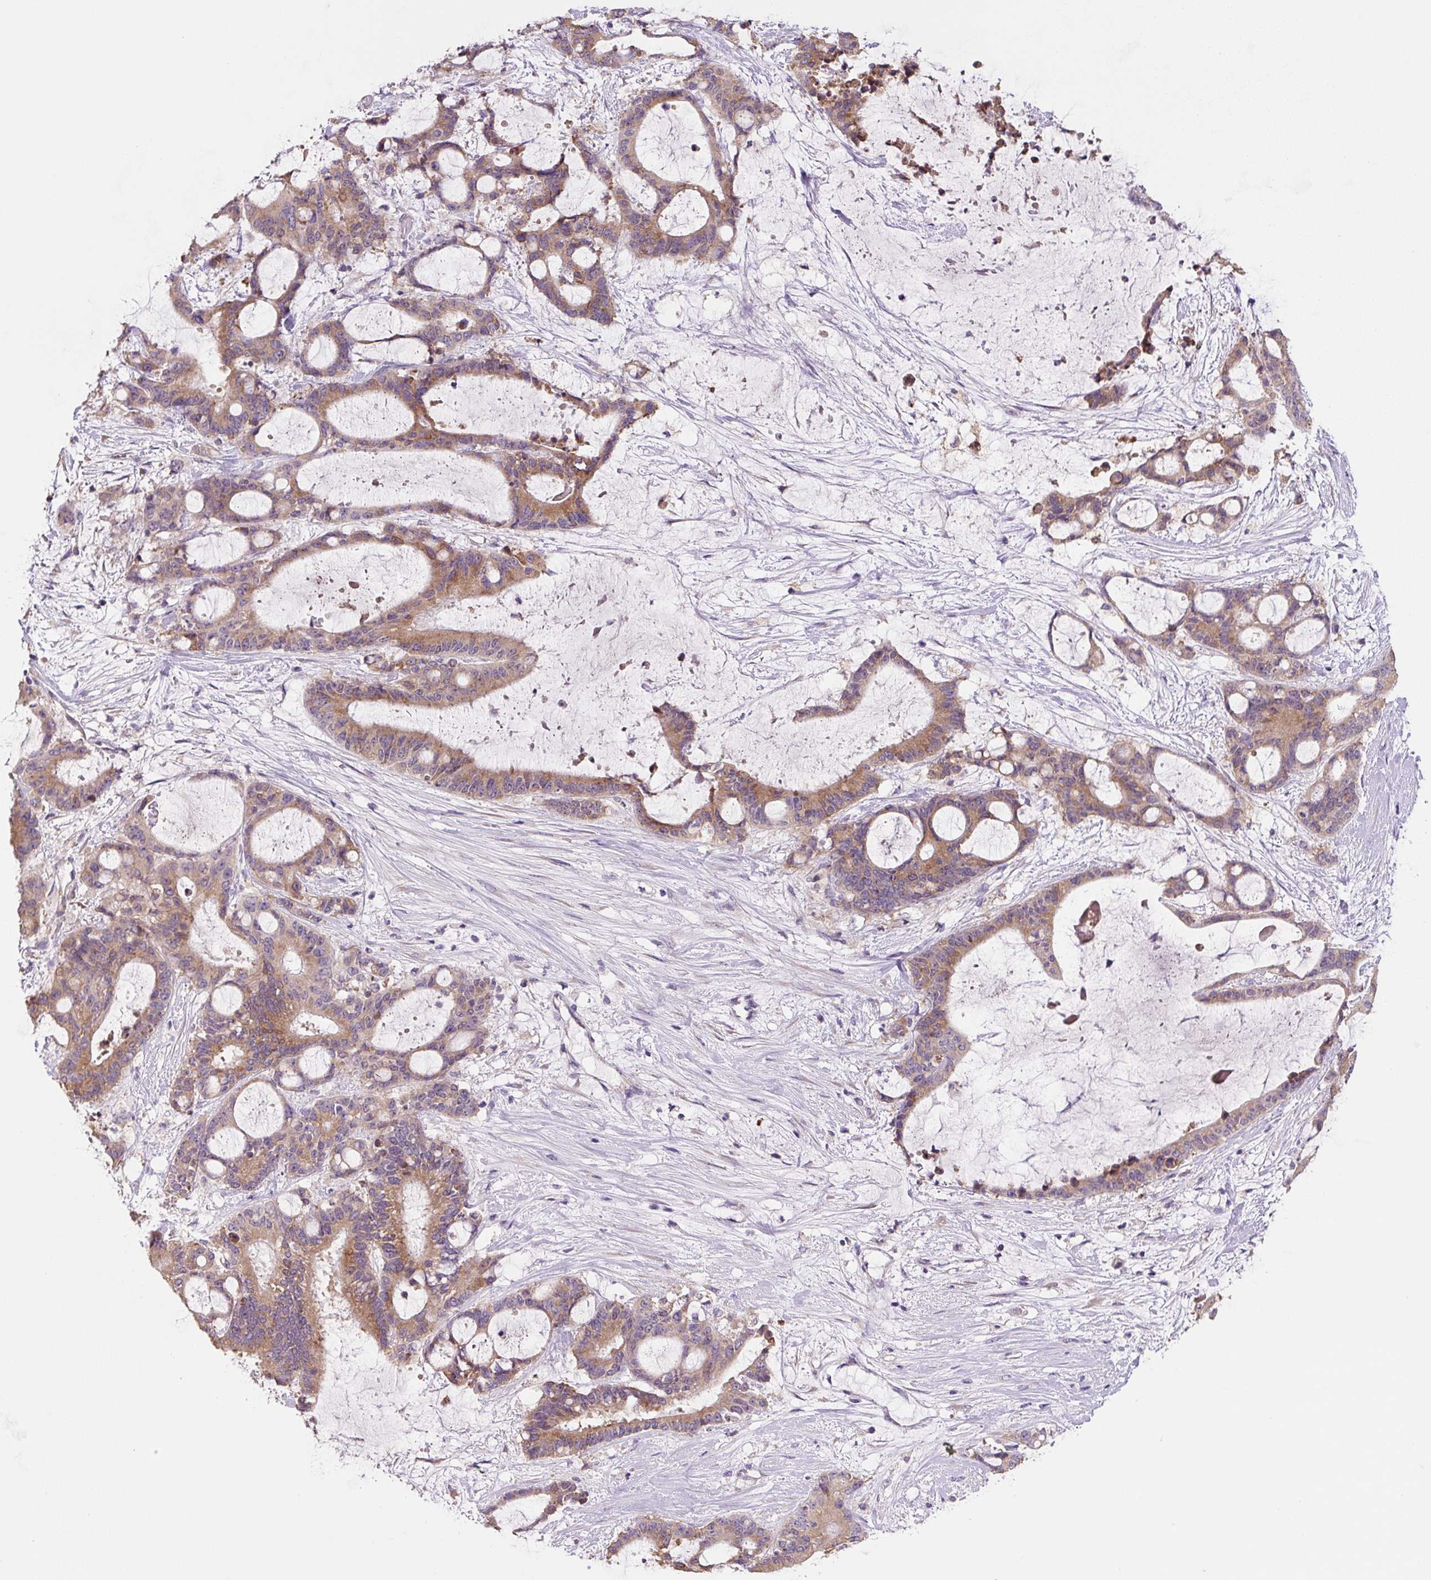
{"staining": {"intensity": "moderate", "quantity": ">75%", "location": "cytoplasmic/membranous"}, "tissue": "liver cancer", "cell_type": "Tumor cells", "image_type": "cancer", "snomed": [{"axis": "morphology", "description": "Normal tissue, NOS"}, {"axis": "morphology", "description": "Cholangiocarcinoma"}, {"axis": "topography", "description": "Liver"}, {"axis": "topography", "description": "Peripheral nerve tissue"}], "caption": "Liver cancer was stained to show a protein in brown. There is medium levels of moderate cytoplasmic/membranous expression in approximately >75% of tumor cells. The protein of interest is stained brown, and the nuclei are stained in blue (DAB IHC with brightfield microscopy, high magnification).", "gene": "FZD5", "patient": {"sex": "female", "age": 73}}